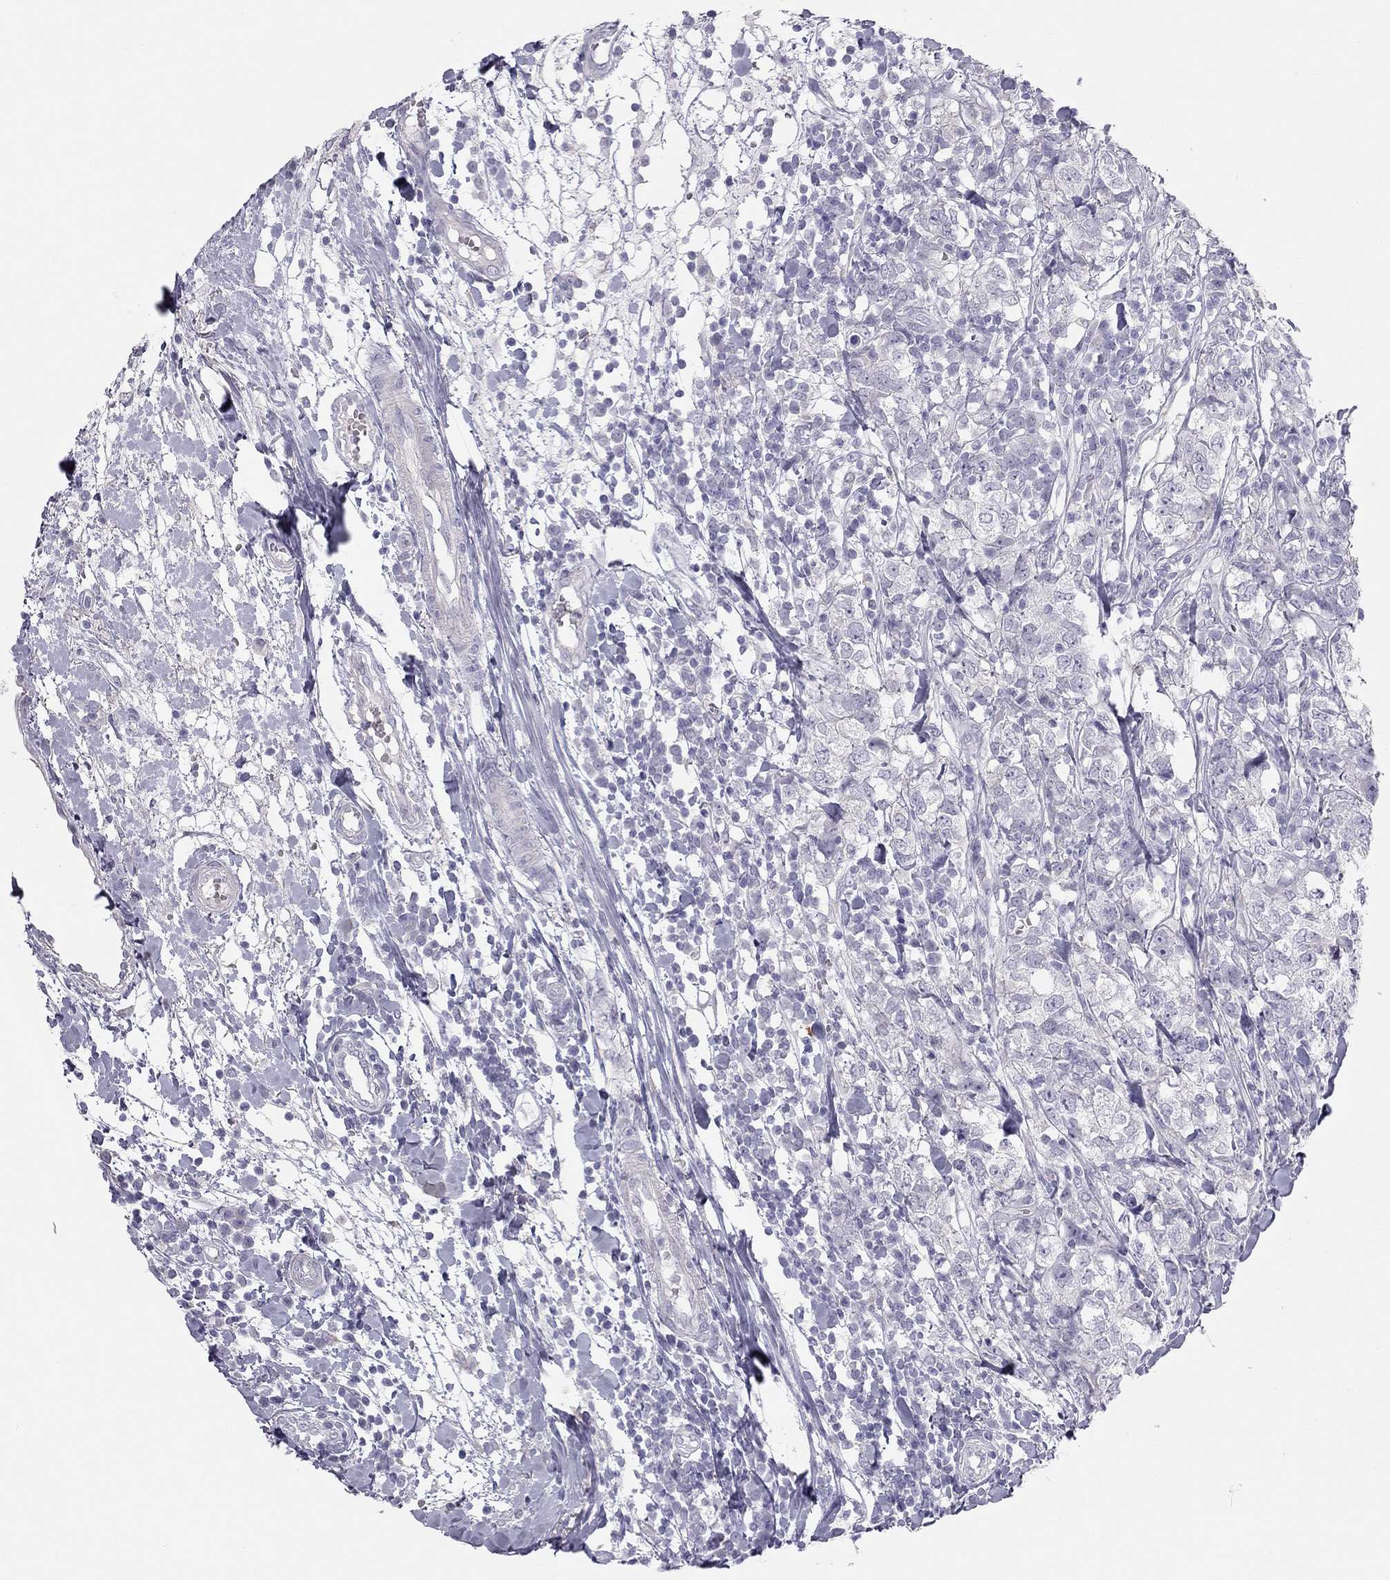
{"staining": {"intensity": "negative", "quantity": "none", "location": "none"}, "tissue": "breast cancer", "cell_type": "Tumor cells", "image_type": "cancer", "snomed": [{"axis": "morphology", "description": "Duct carcinoma"}, {"axis": "topography", "description": "Breast"}], "caption": "Breast cancer (invasive ductal carcinoma) was stained to show a protein in brown. There is no significant staining in tumor cells.", "gene": "SPATA12", "patient": {"sex": "female", "age": 30}}